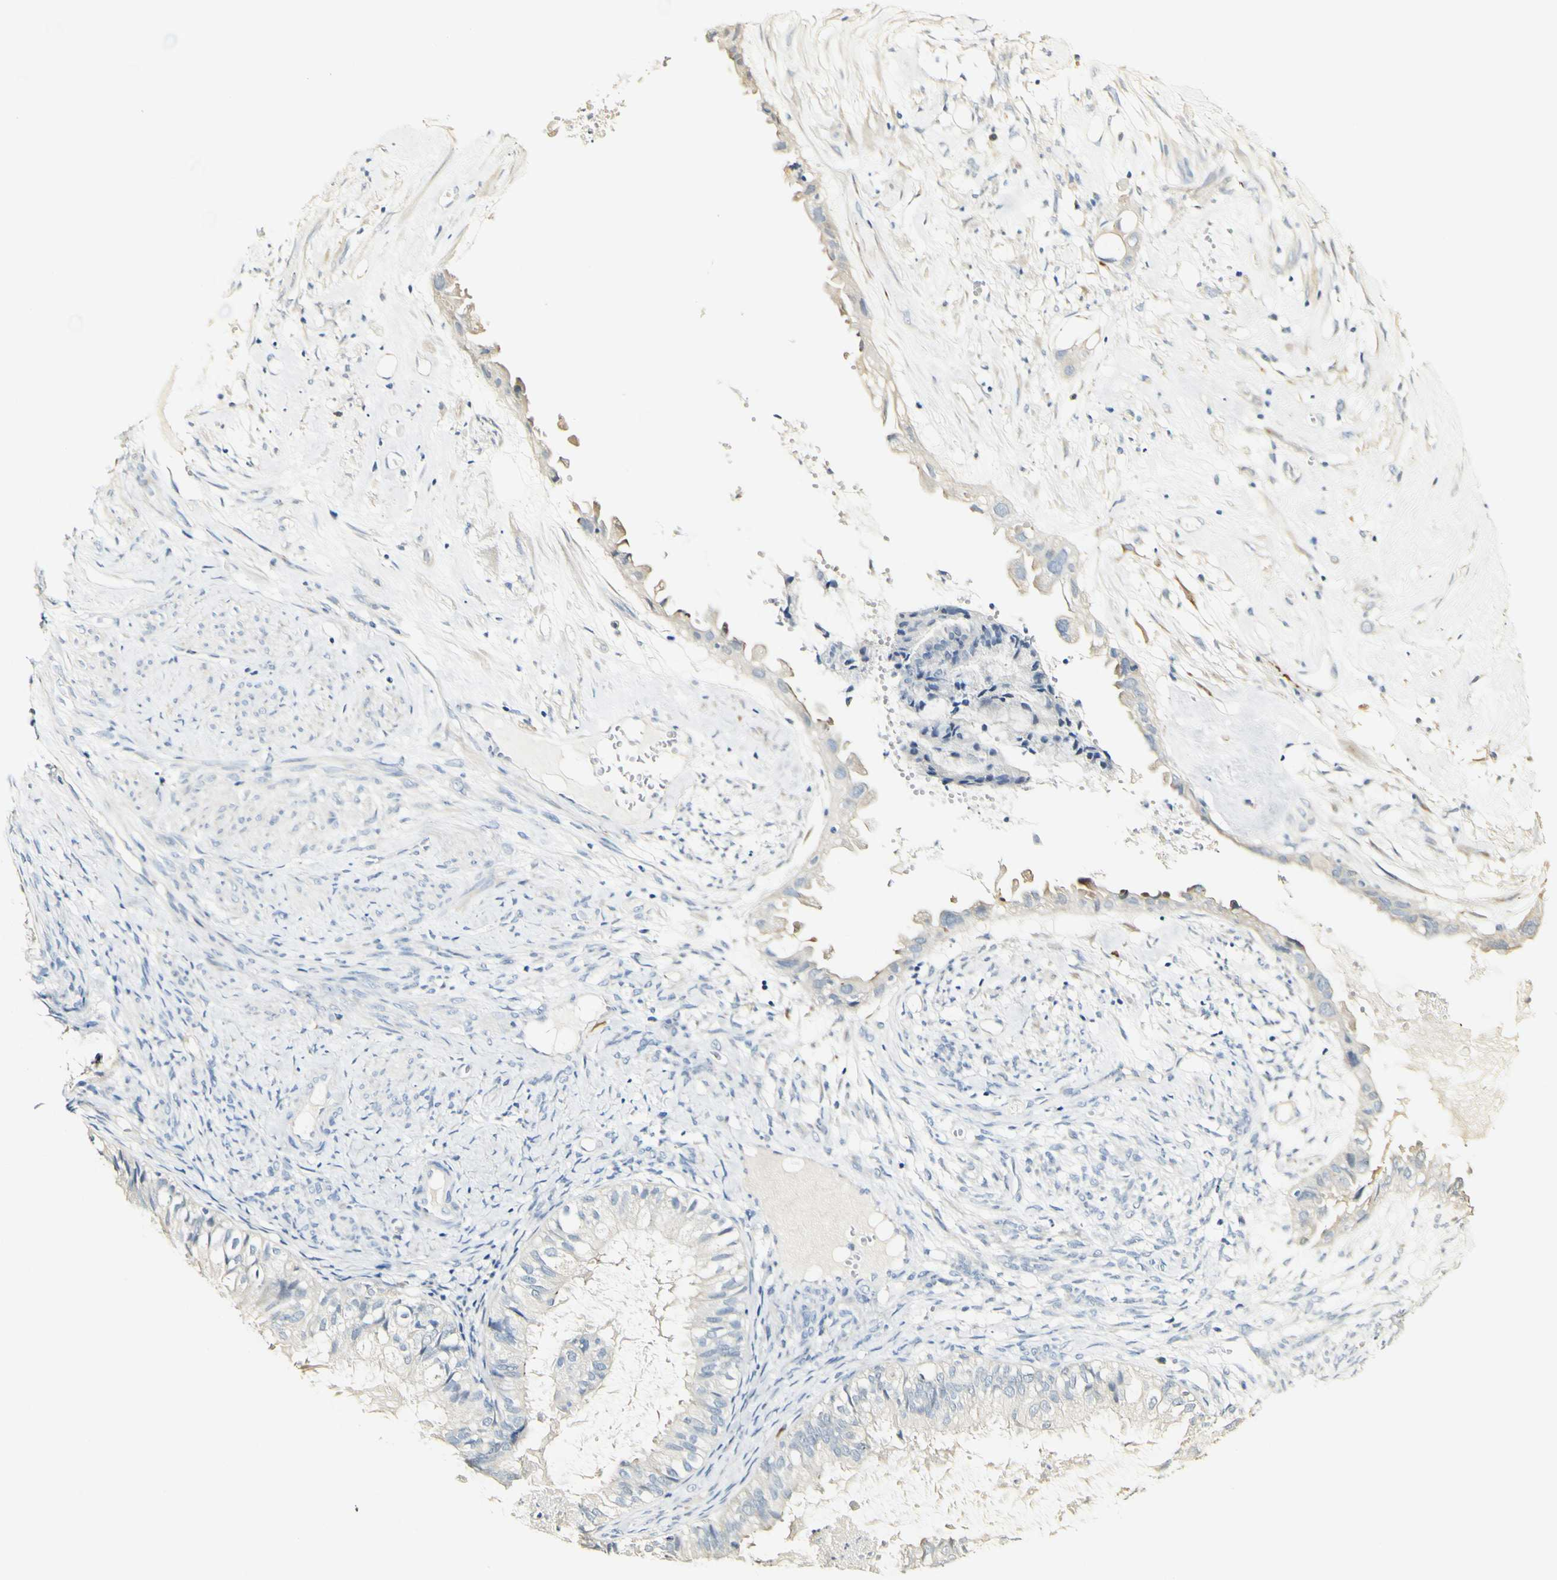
{"staining": {"intensity": "negative", "quantity": "none", "location": "none"}, "tissue": "cervical cancer", "cell_type": "Tumor cells", "image_type": "cancer", "snomed": [{"axis": "morphology", "description": "Normal tissue, NOS"}, {"axis": "morphology", "description": "Adenocarcinoma, NOS"}, {"axis": "topography", "description": "Cervix"}, {"axis": "topography", "description": "Endometrium"}], "caption": "Tumor cells are negative for brown protein staining in cervical cancer. Brightfield microscopy of immunohistochemistry (IHC) stained with DAB (3,3'-diaminobenzidine) (brown) and hematoxylin (blue), captured at high magnification.", "gene": "FMO3", "patient": {"sex": "female", "age": 86}}